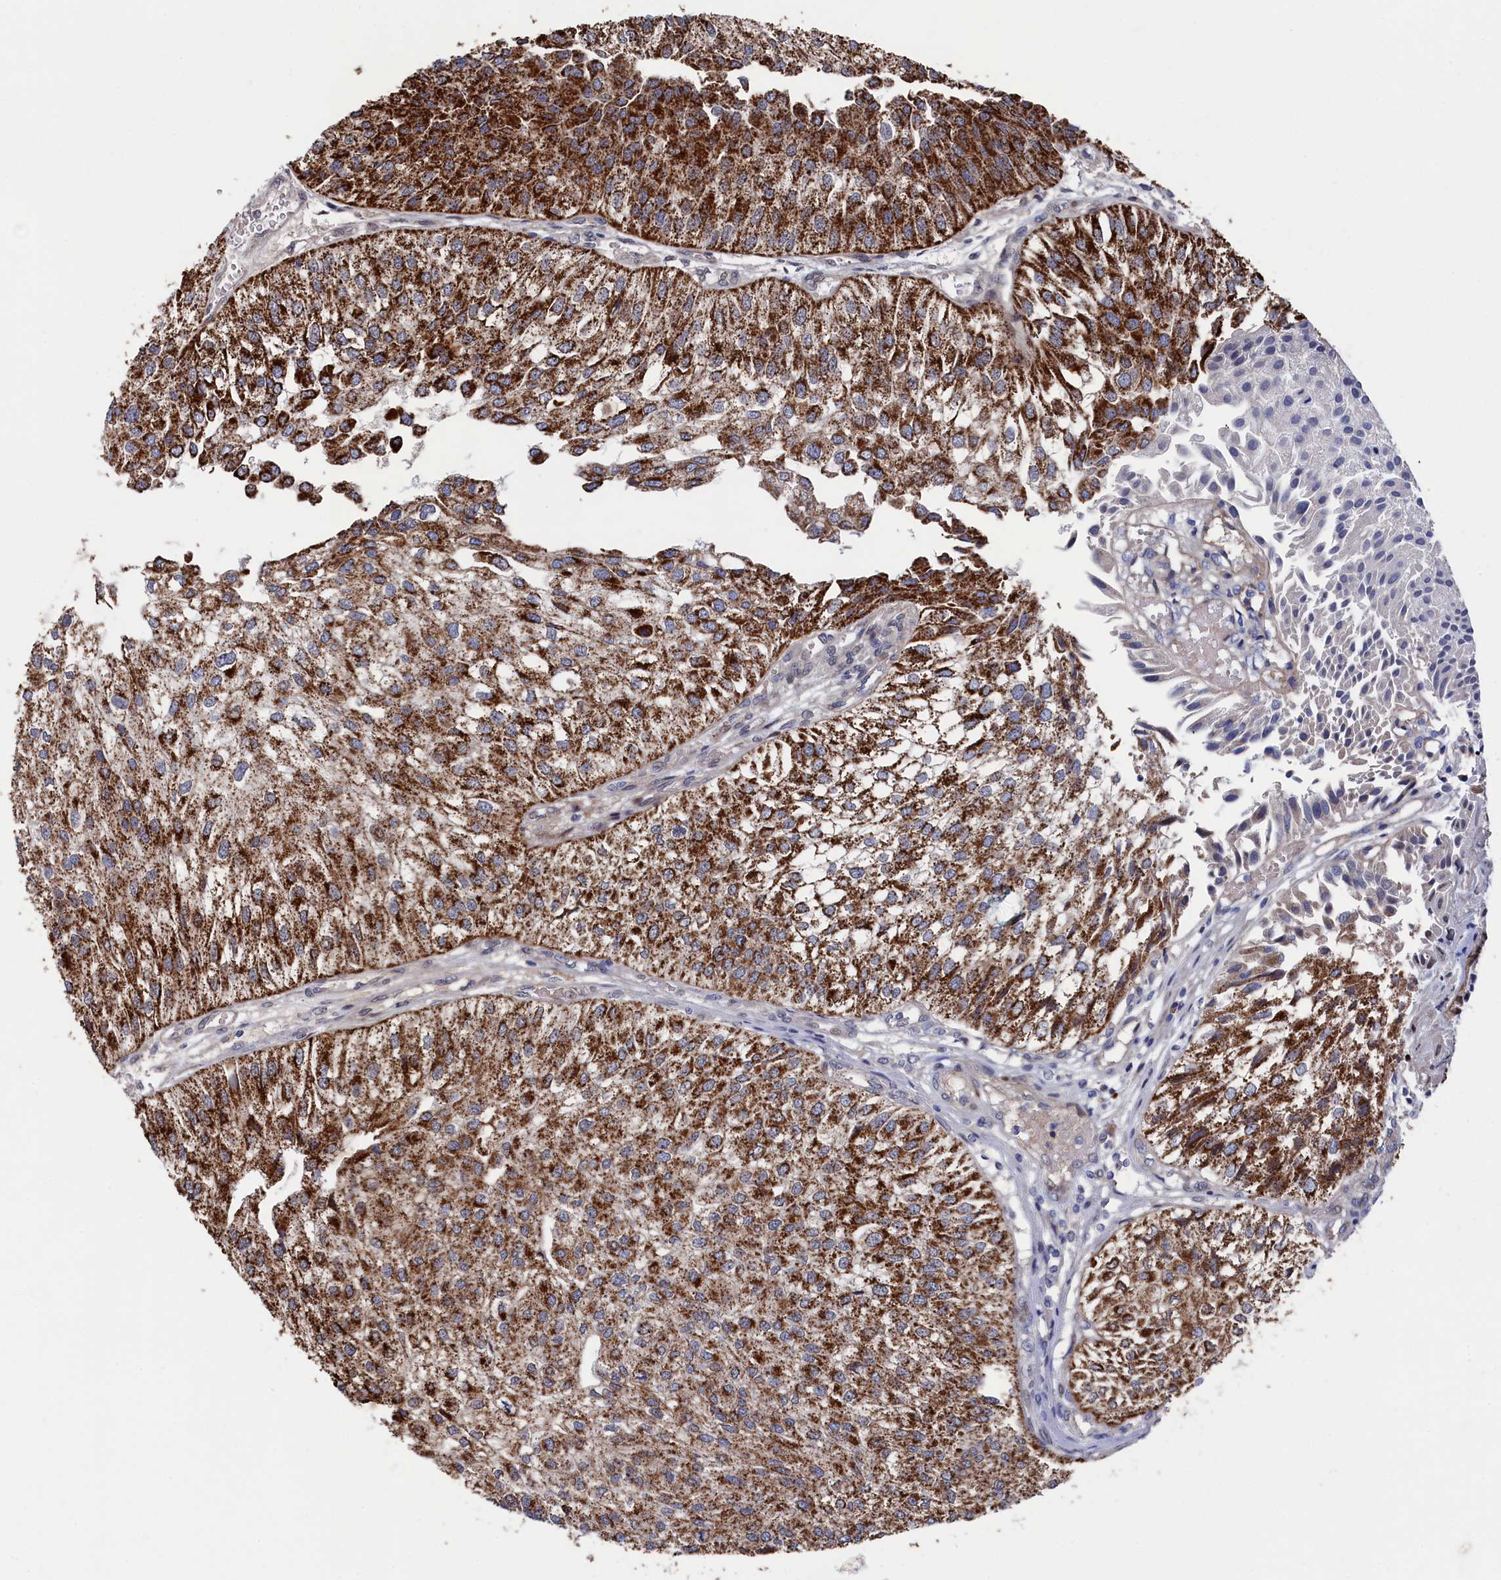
{"staining": {"intensity": "strong", "quantity": ">75%", "location": "cytoplasmic/membranous"}, "tissue": "urothelial cancer", "cell_type": "Tumor cells", "image_type": "cancer", "snomed": [{"axis": "morphology", "description": "Urothelial carcinoma, Low grade"}, {"axis": "topography", "description": "Urinary bladder"}], "caption": "Immunohistochemistry of human urothelial carcinoma (low-grade) reveals high levels of strong cytoplasmic/membranous positivity in approximately >75% of tumor cells. Using DAB (3,3'-diaminobenzidine) (brown) and hematoxylin (blue) stains, captured at high magnification using brightfield microscopy.", "gene": "ZNF891", "patient": {"sex": "female", "age": 89}}